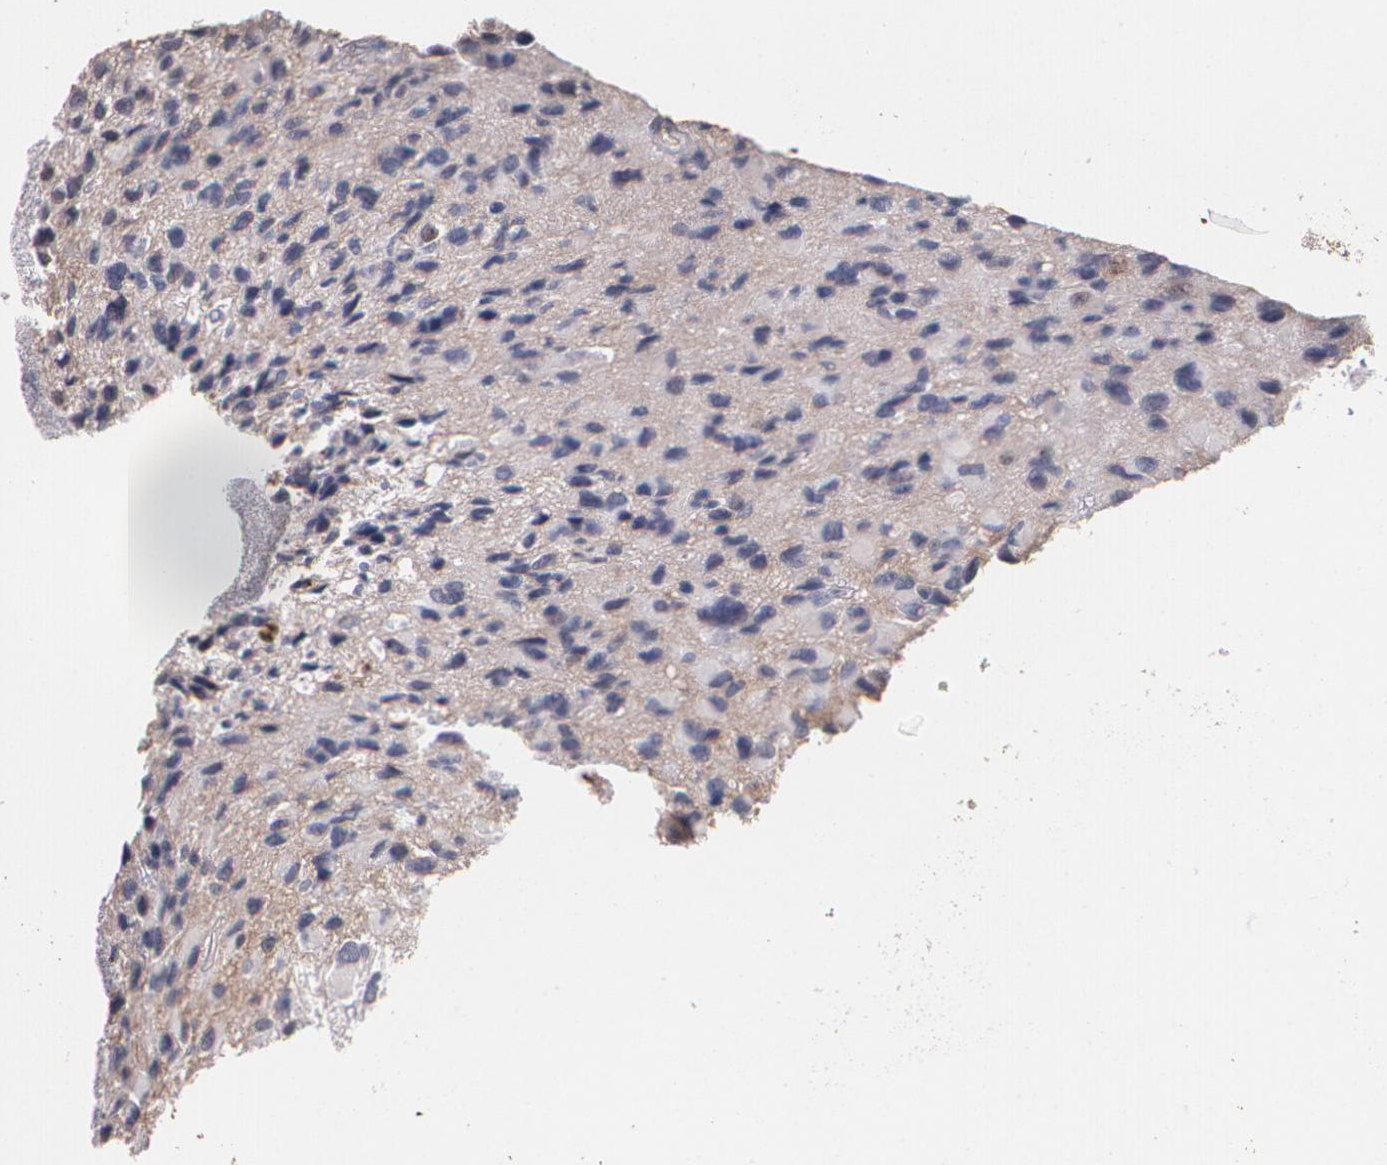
{"staining": {"intensity": "weak", "quantity": ">75%", "location": "cytoplasmic/membranous"}, "tissue": "glioma", "cell_type": "Tumor cells", "image_type": "cancer", "snomed": [{"axis": "morphology", "description": "Glioma, malignant, High grade"}, {"axis": "topography", "description": "Brain"}], "caption": "Tumor cells exhibit low levels of weak cytoplasmic/membranous expression in approximately >75% of cells in human glioma. (DAB IHC with brightfield microscopy, high magnification).", "gene": "PTS", "patient": {"sex": "male", "age": 69}}